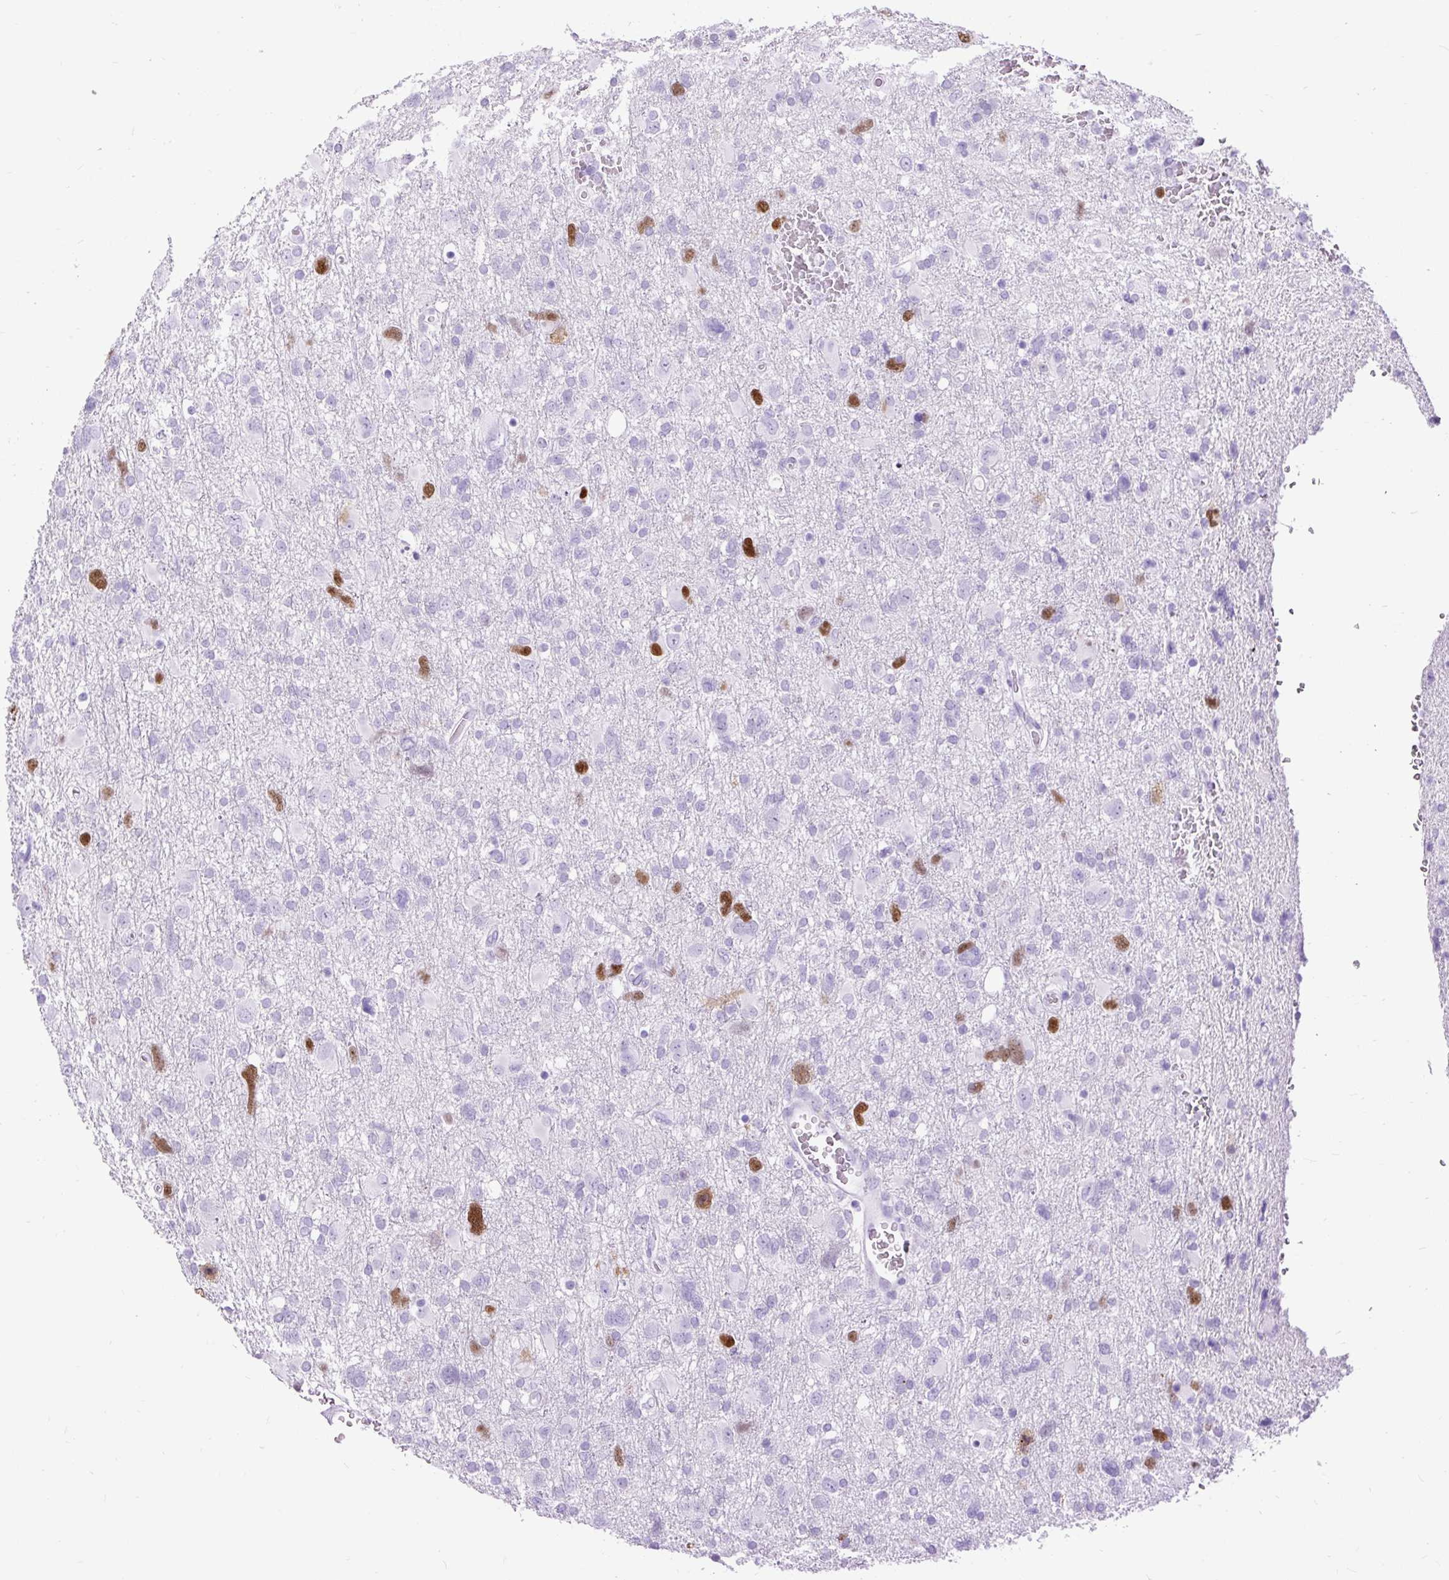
{"staining": {"intensity": "strong", "quantity": "<25%", "location": "nuclear"}, "tissue": "glioma", "cell_type": "Tumor cells", "image_type": "cancer", "snomed": [{"axis": "morphology", "description": "Glioma, malignant, High grade"}, {"axis": "topography", "description": "Brain"}], "caption": "Glioma stained for a protein (brown) shows strong nuclear positive staining in about <25% of tumor cells.", "gene": "RACGAP1", "patient": {"sex": "male", "age": 61}}